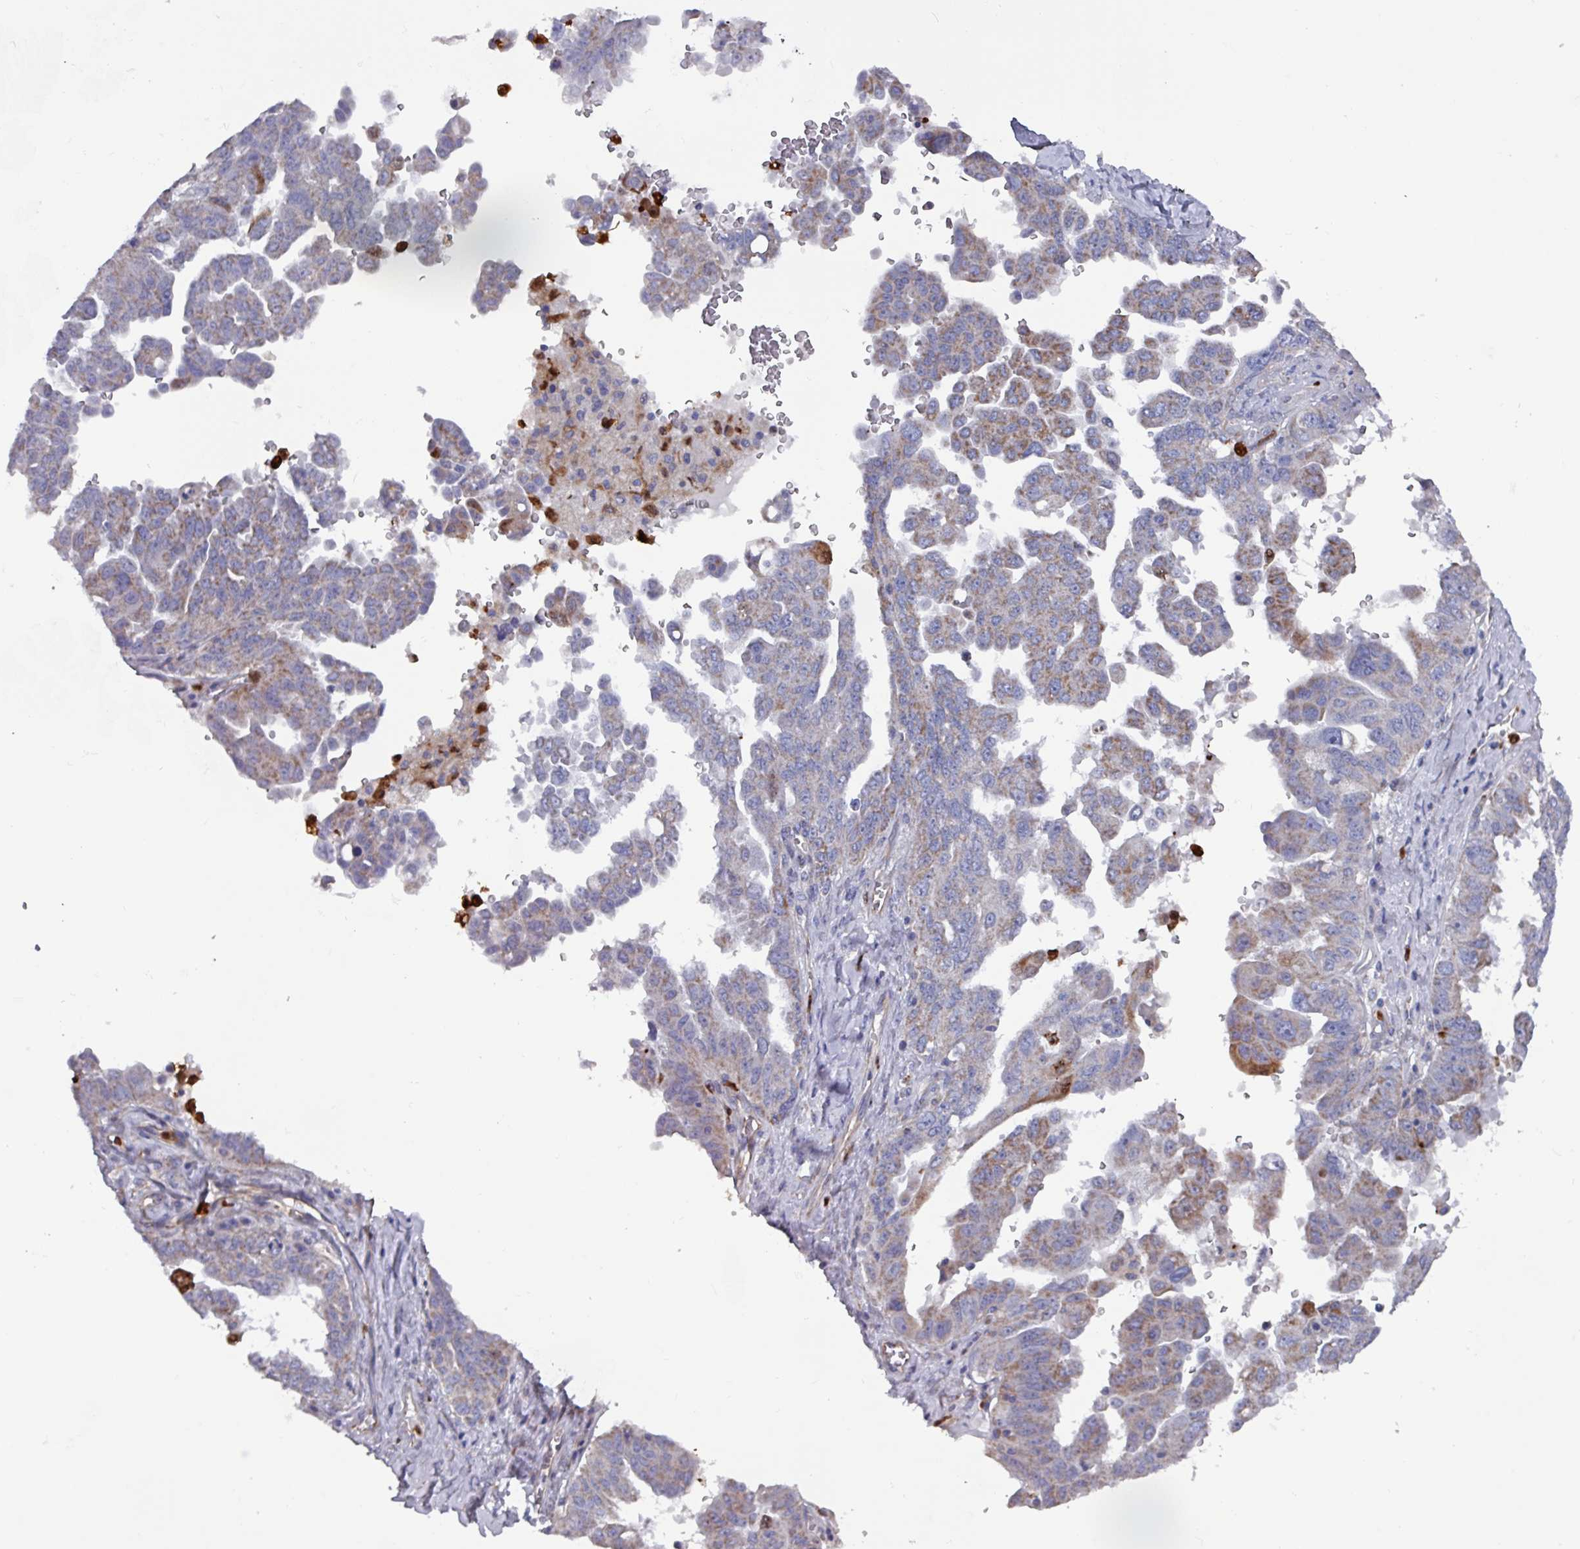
{"staining": {"intensity": "moderate", "quantity": "<25%", "location": "cytoplasmic/membranous"}, "tissue": "ovarian cancer", "cell_type": "Tumor cells", "image_type": "cancer", "snomed": [{"axis": "morphology", "description": "Carcinoma, endometroid"}, {"axis": "topography", "description": "Ovary"}], "caption": "DAB immunohistochemical staining of endometroid carcinoma (ovarian) shows moderate cytoplasmic/membranous protein positivity in approximately <25% of tumor cells.", "gene": "UQCC2", "patient": {"sex": "female", "age": 62}}